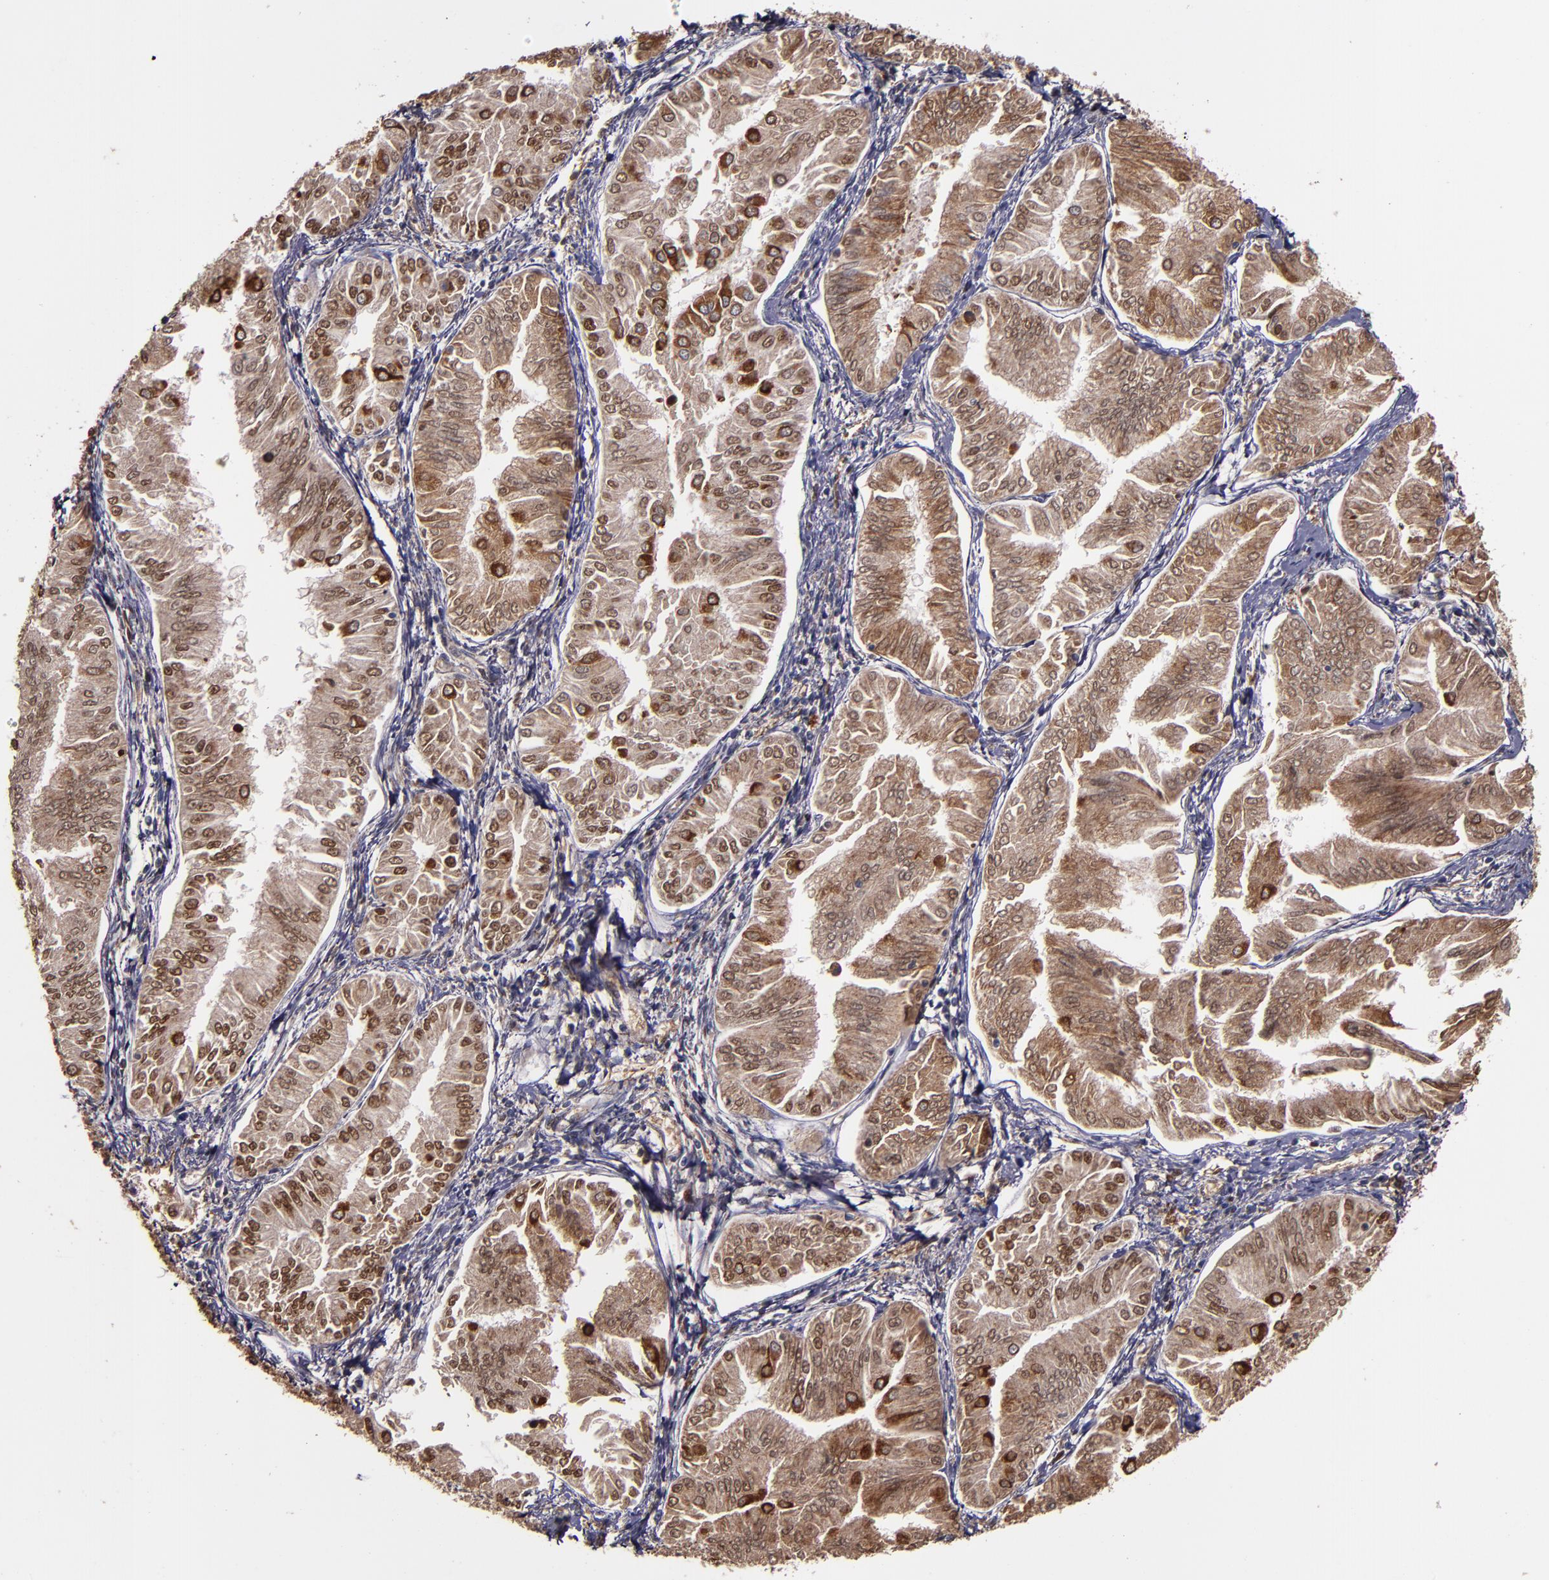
{"staining": {"intensity": "moderate", "quantity": ">75%", "location": "cytoplasmic/membranous,nuclear"}, "tissue": "endometrial cancer", "cell_type": "Tumor cells", "image_type": "cancer", "snomed": [{"axis": "morphology", "description": "Adenocarcinoma, NOS"}, {"axis": "topography", "description": "Endometrium"}], "caption": "Approximately >75% of tumor cells in human endometrial adenocarcinoma demonstrate moderate cytoplasmic/membranous and nuclear protein staining as visualized by brown immunohistochemical staining.", "gene": "CHEK2", "patient": {"sex": "female", "age": 53}}